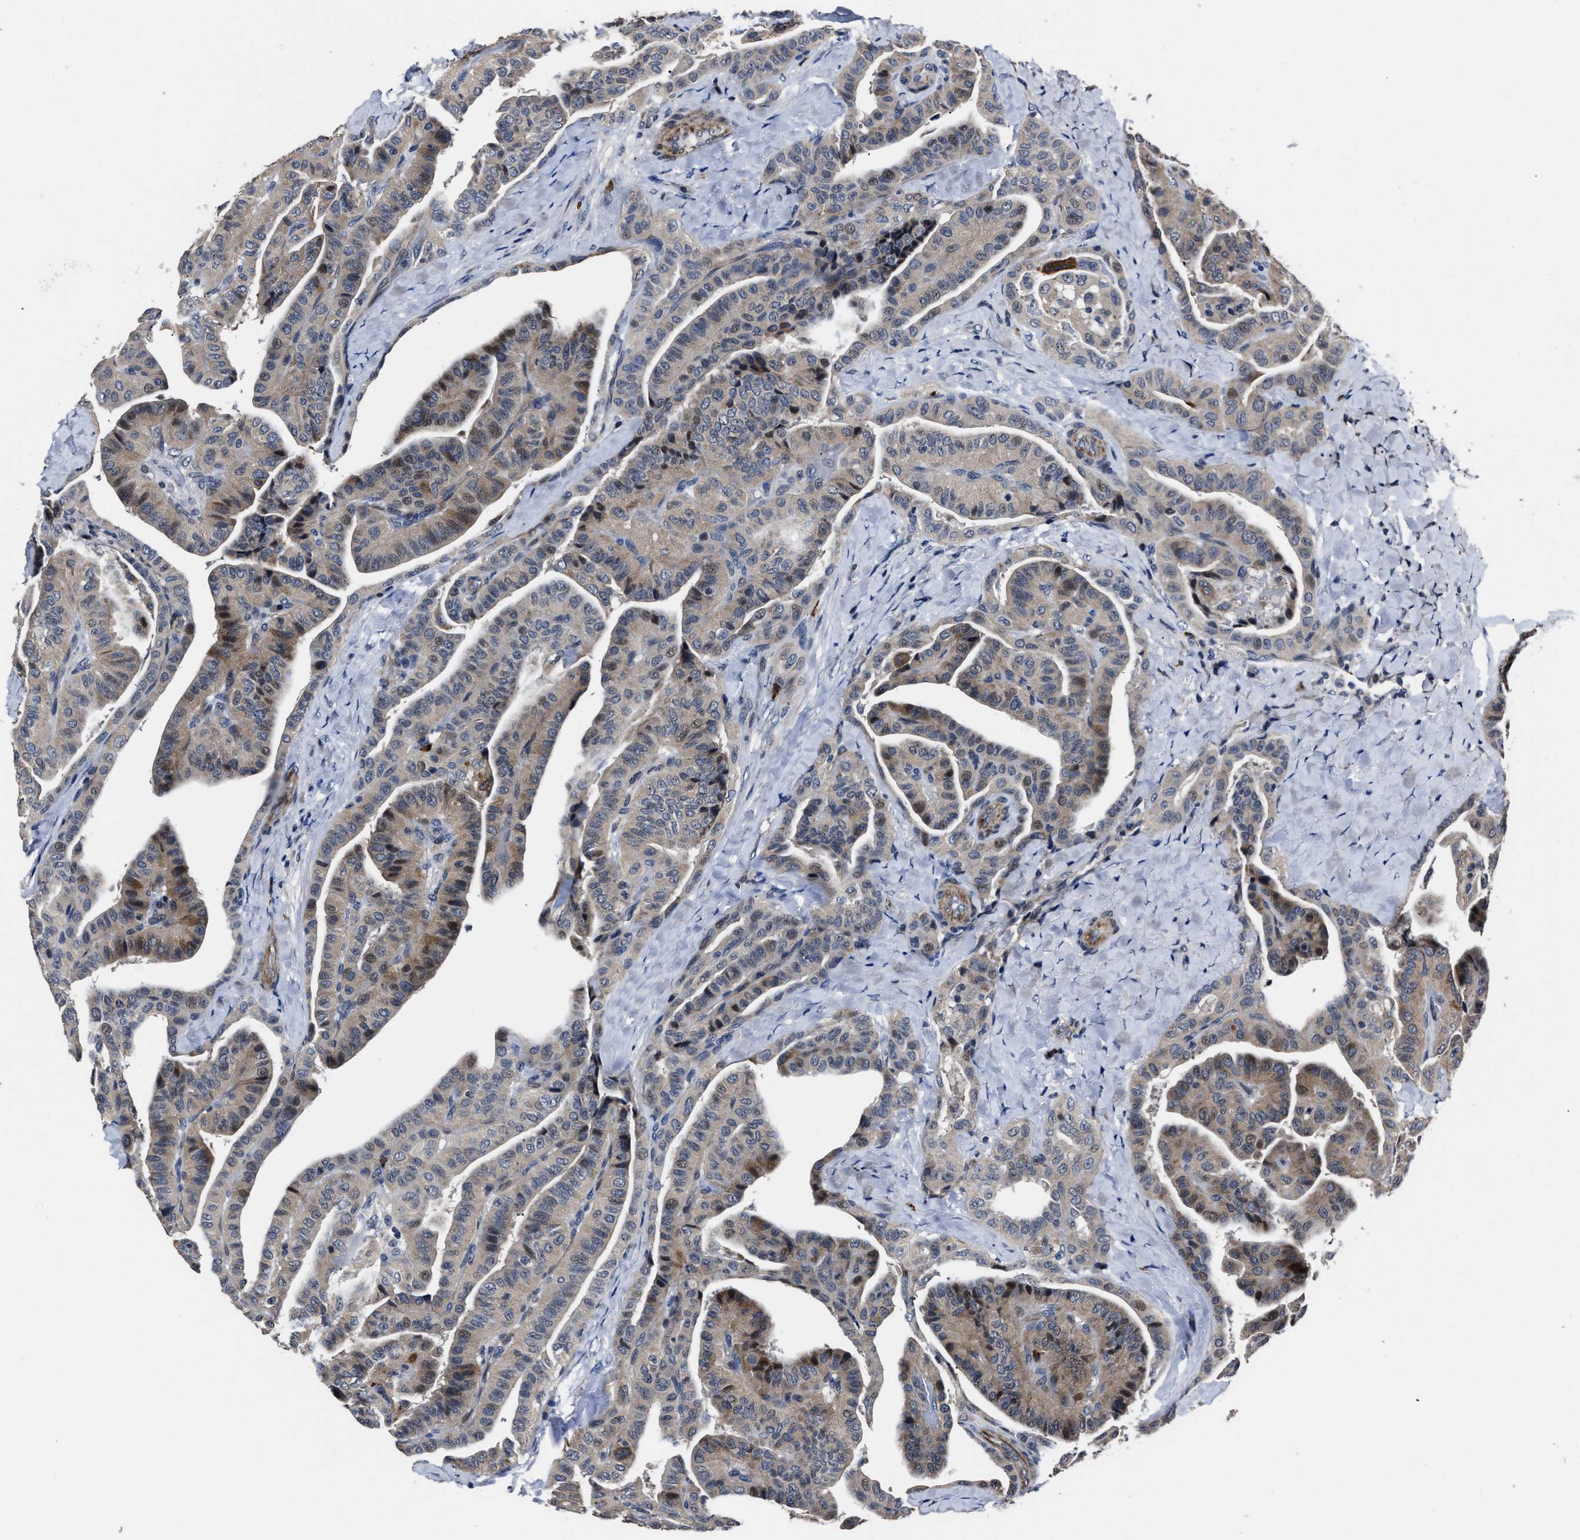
{"staining": {"intensity": "moderate", "quantity": "<25%", "location": "cytoplasmic/membranous,nuclear"}, "tissue": "thyroid cancer", "cell_type": "Tumor cells", "image_type": "cancer", "snomed": [{"axis": "morphology", "description": "Papillary adenocarcinoma, NOS"}, {"axis": "topography", "description": "Thyroid gland"}], "caption": "The image shows a brown stain indicating the presence of a protein in the cytoplasmic/membranous and nuclear of tumor cells in thyroid cancer. (Stains: DAB in brown, nuclei in blue, Microscopy: brightfield microscopy at high magnification).", "gene": "RSBN1L", "patient": {"sex": "male", "age": 77}}